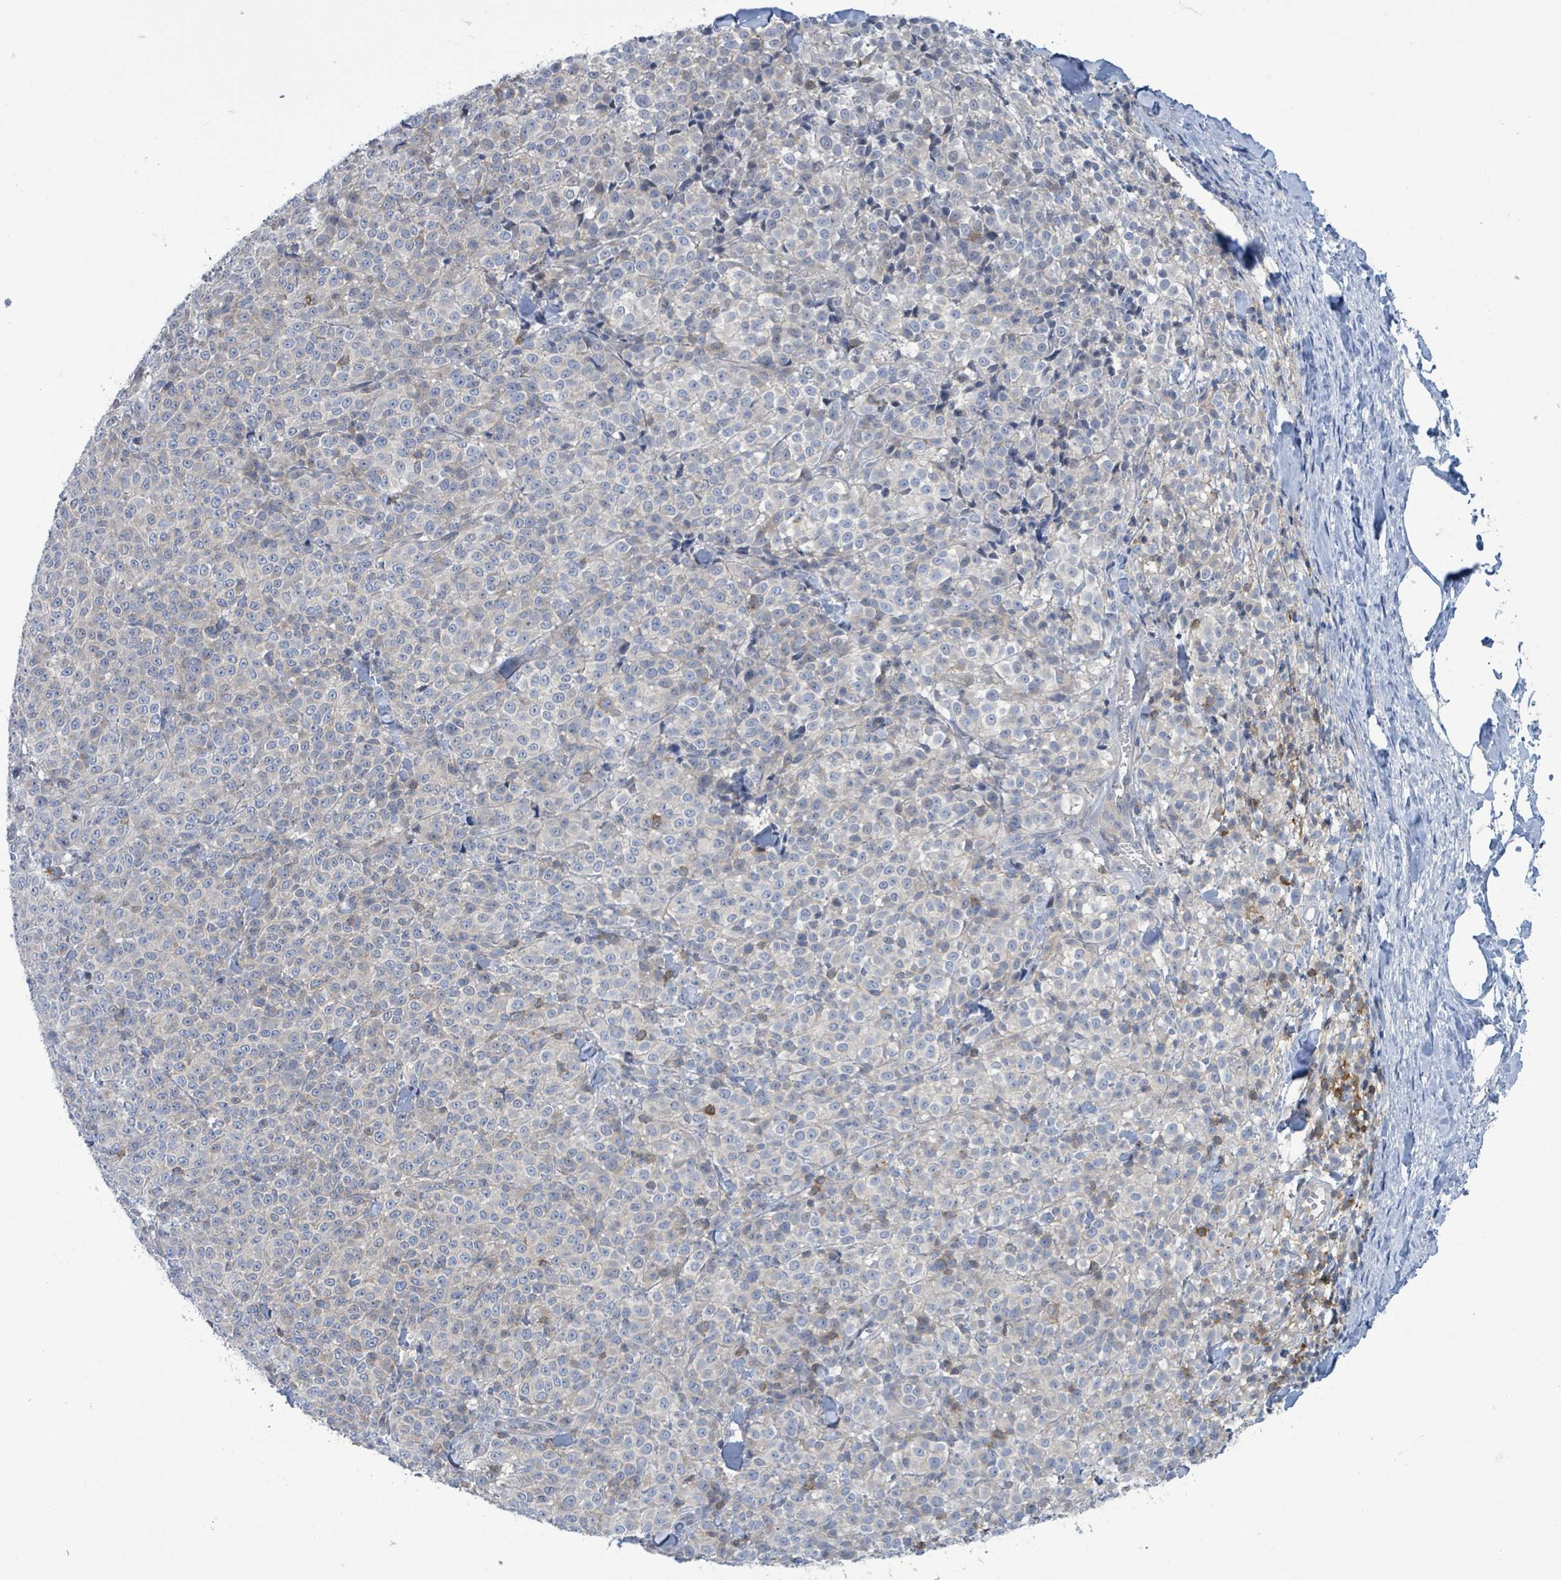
{"staining": {"intensity": "negative", "quantity": "none", "location": "none"}, "tissue": "melanoma", "cell_type": "Tumor cells", "image_type": "cancer", "snomed": [{"axis": "morphology", "description": "Normal tissue, NOS"}, {"axis": "morphology", "description": "Malignant melanoma, NOS"}, {"axis": "topography", "description": "Skin"}], "caption": "High power microscopy micrograph of an immunohistochemistry image of melanoma, revealing no significant expression in tumor cells. Brightfield microscopy of immunohistochemistry (IHC) stained with DAB (3,3'-diaminobenzidine) (brown) and hematoxylin (blue), captured at high magnification.", "gene": "DGKZ", "patient": {"sex": "female", "age": 34}}